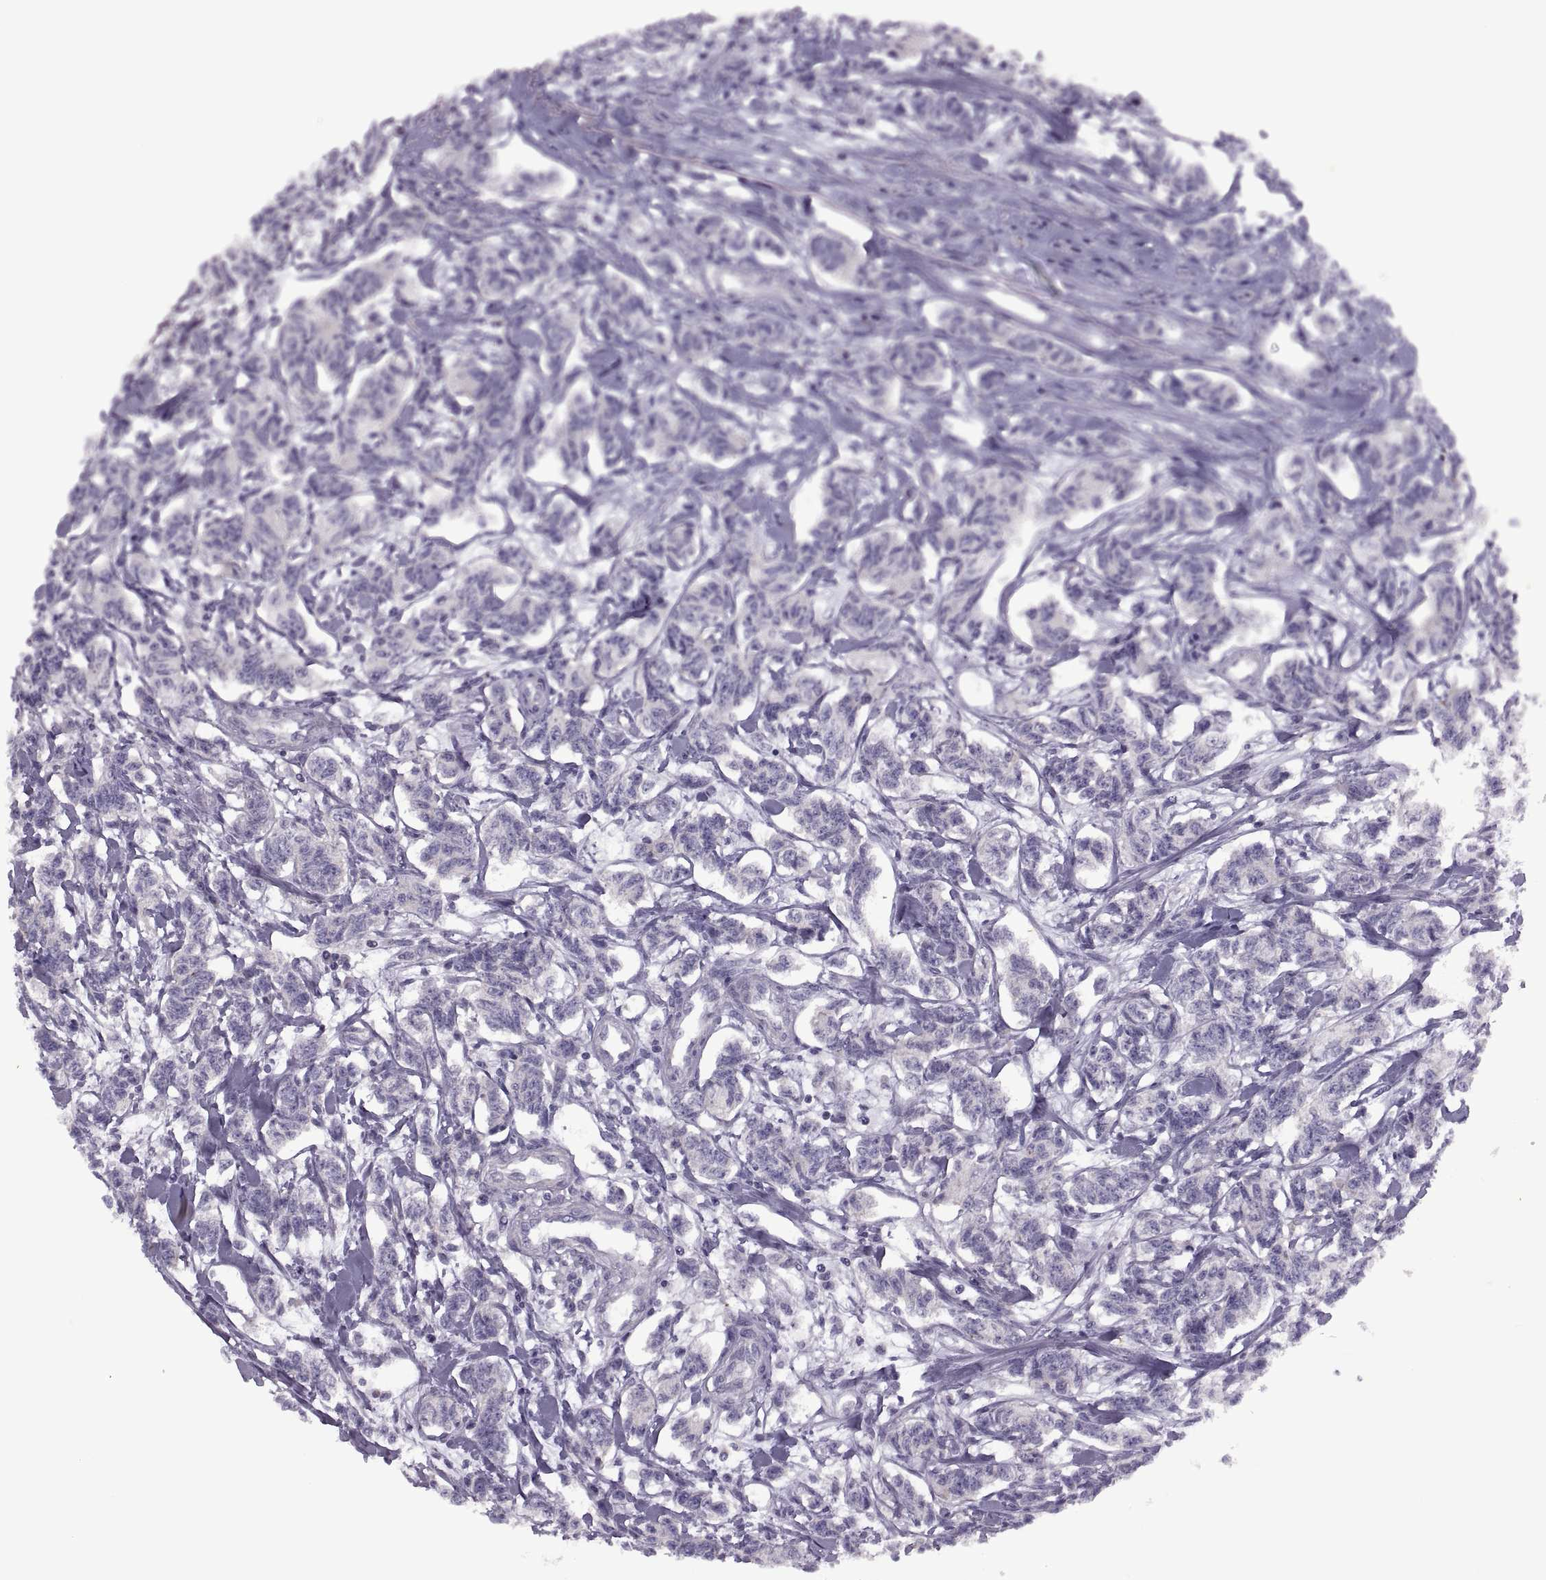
{"staining": {"intensity": "negative", "quantity": "none", "location": "none"}, "tissue": "carcinoid", "cell_type": "Tumor cells", "image_type": "cancer", "snomed": [{"axis": "morphology", "description": "Carcinoid, malignant, NOS"}, {"axis": "topography", "description": "Kidney"}], "caption": "IHC of human carcinoid demonstrates no positivity in tumor cells. (DAB IHC visualized using brightfield microscopy, high magnification).", "gene": "RIPK4", "patient": {"sex": "female", "age": 41}}